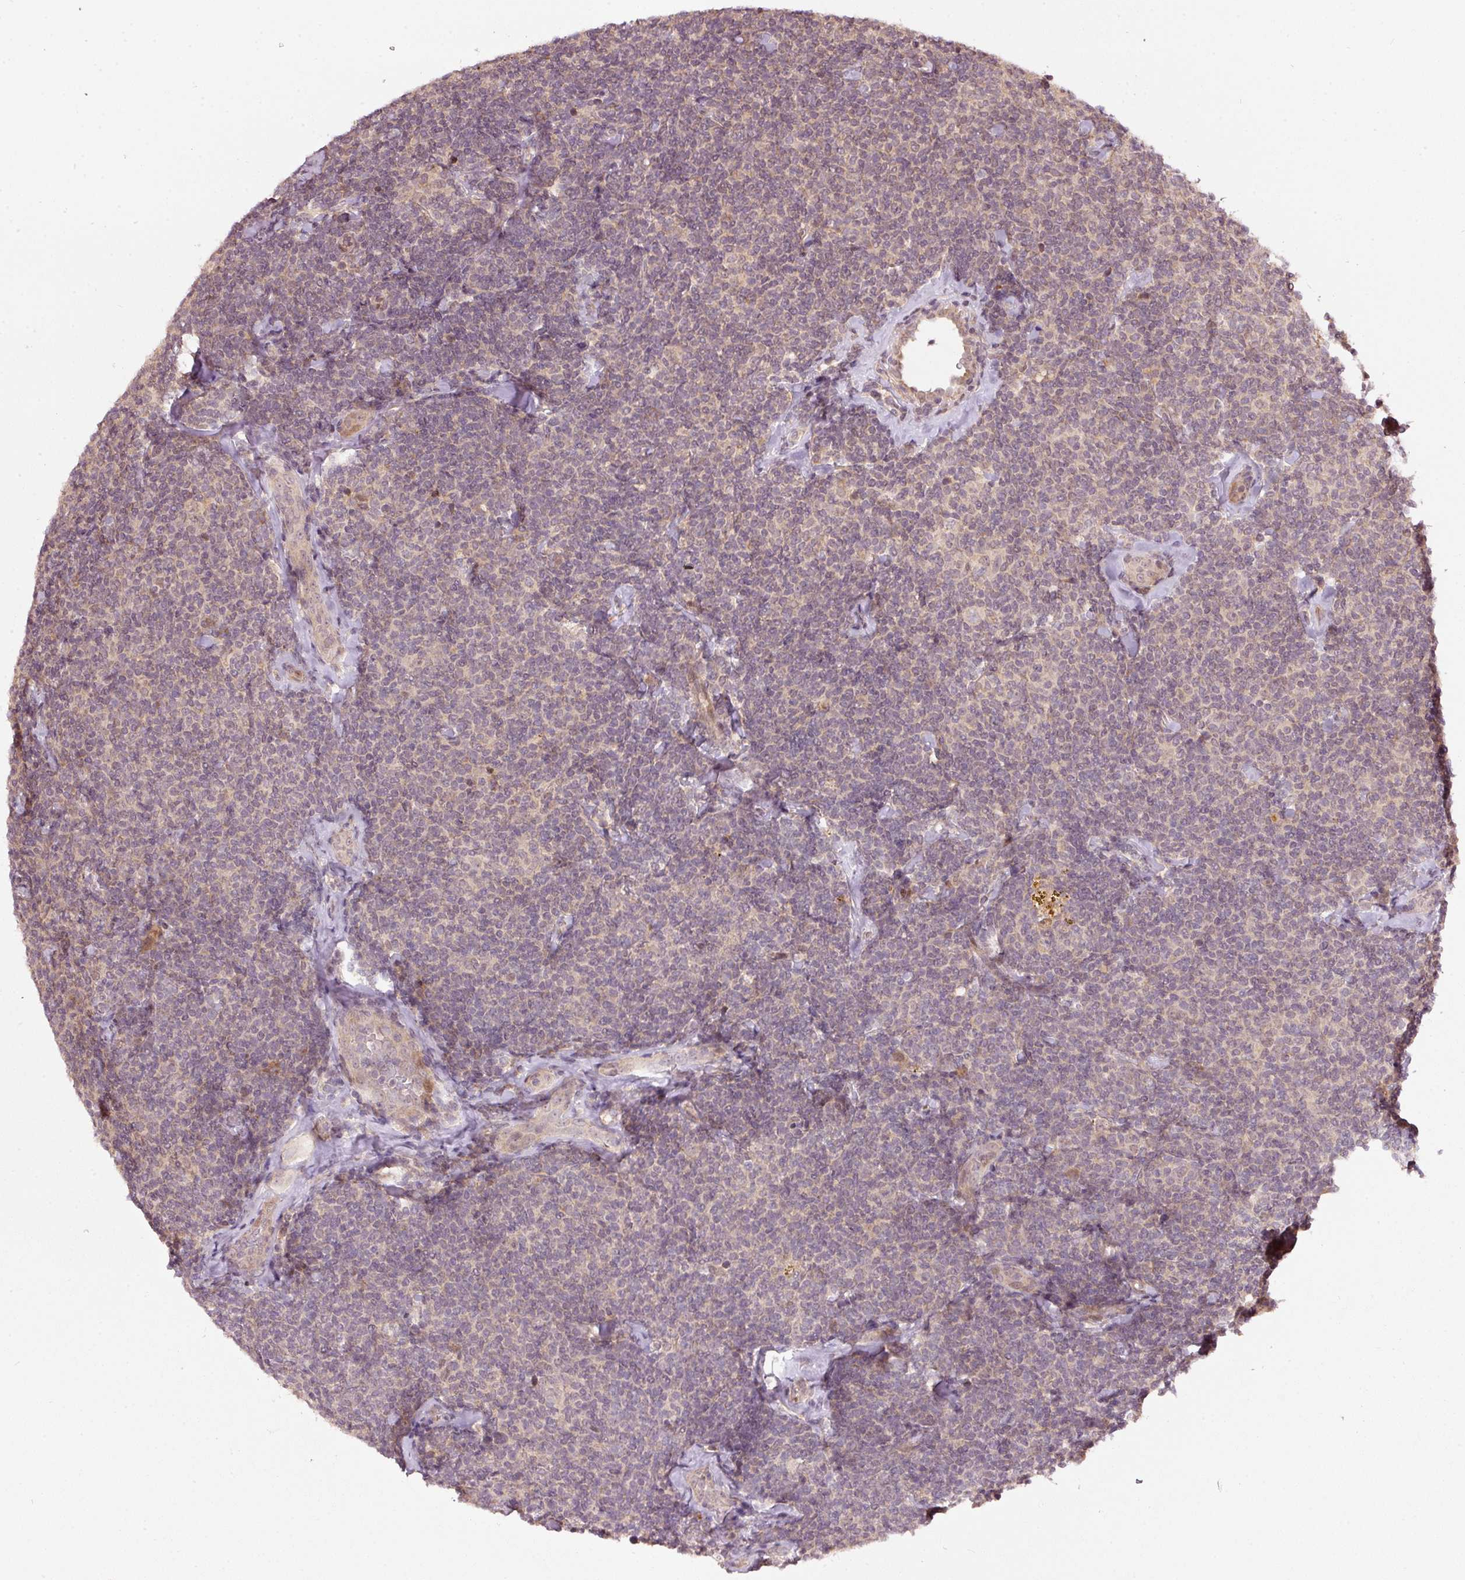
{"staining": {"intensity": "negative", "quantity": "none", "location": "none"}, "tissue": "lymphoma", "cell_type": "Tumor cells", "image_type": "cancer", "snomed": [{"axis": "morphology", "description": "Malignant lymphoma, non-Hodgkin's type, Low grade"}, {"axis": "topography", "description": "Lymph node"}], "caption": "Immunohistochemistry image of lymphoma stained for a protein (brown), which exhibits no staining in tumor cells.", "gene": "PCDHB1", "patient": {"sex": "female", "age": 56}}